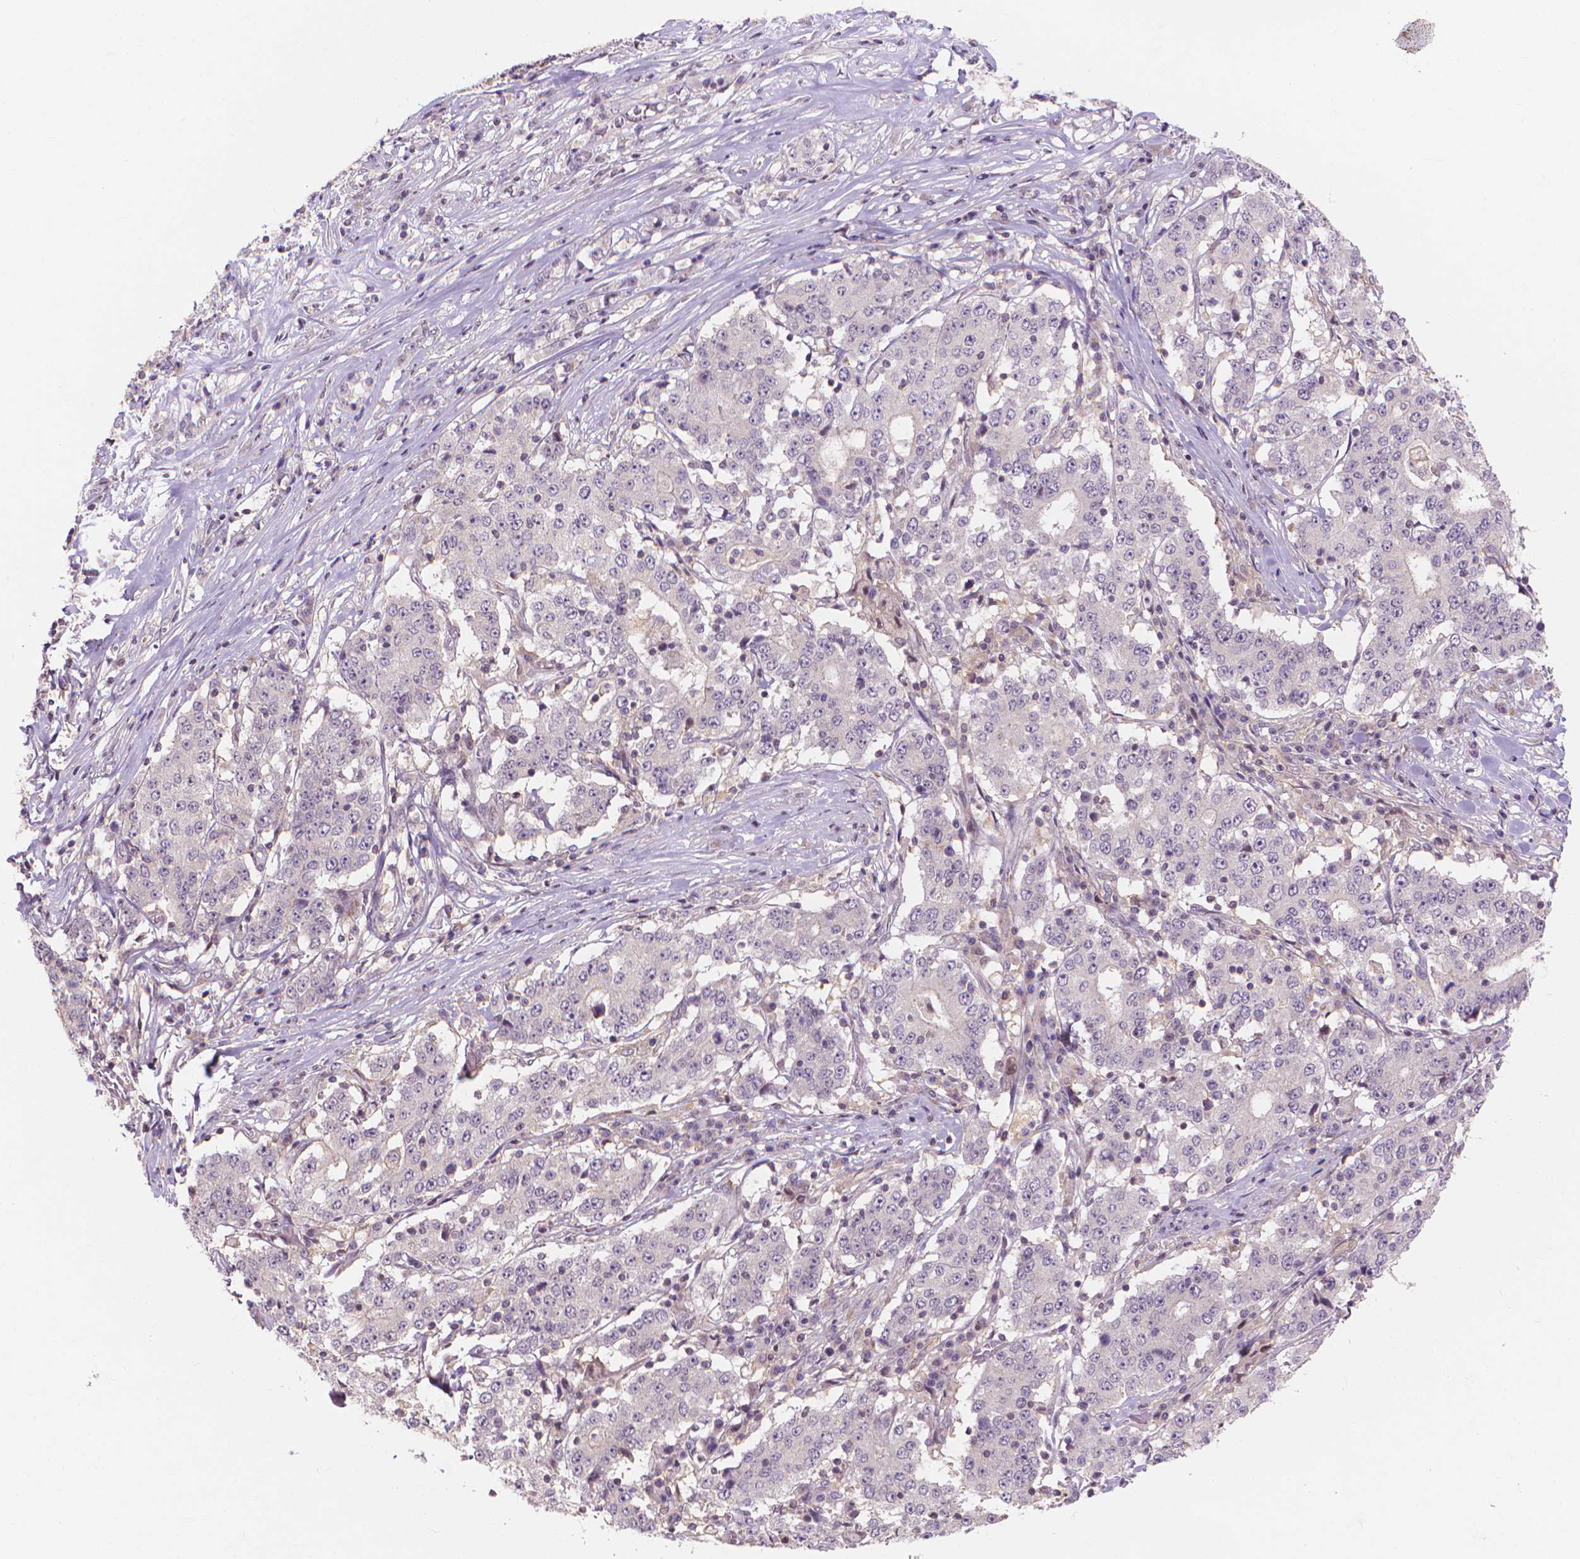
{"staining": {"intensity": "negative", "quantity": "none", "location": "none"}, "tissue": "stomach cancer", "cell_type": "Tumor cells", "image_type": "cancer", "snomed": [{"axis": "morphology", "description": "Adenocarcinoma, NOS"}, {"axis": "topography", "description": "Stomach"}], "caption": "DAB (3,3'-diaminobenzidine) immunohistochemical staining of human stomach cancer (adenocarcinoma) demonstrates no significant staining in tumor cells.", "gene": "PRDM13", "patient": {"sex": "male", "age": 59}}